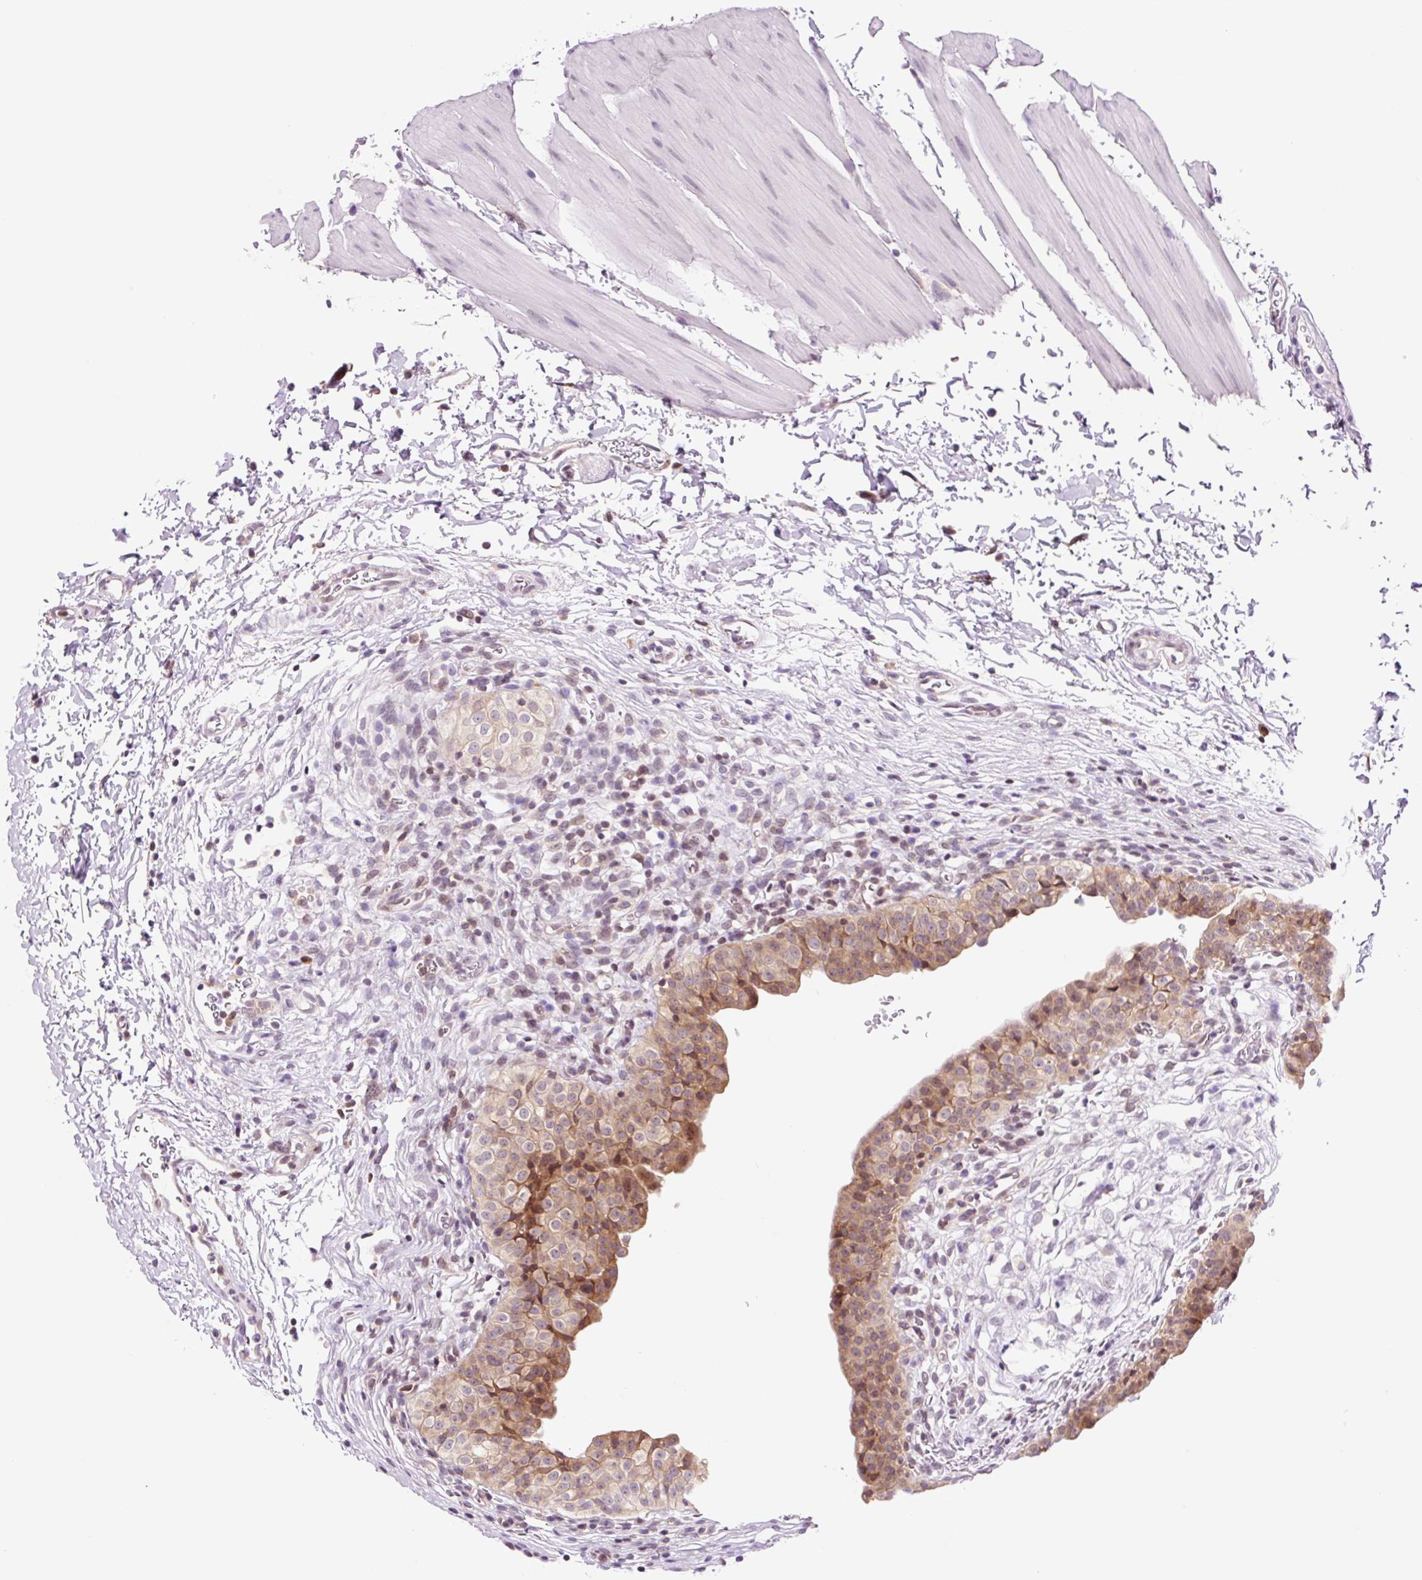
{"staining": {"intensity": "moderate", "quantity": ">75%", "location": "cytoplasmic/membranous,nuclear"}, "tissue": "urinary bladder", "cell_type": "Urothelial cells", "image_type": "normal", "snomed": [{"axis": "morphology", "description": "Normal tissue, NOS"}, {"axis": "topography", "description": "Urinary bladder"}, {"axis": "topography", "description": "Peripheral nerve tissue"}], "caption": "Normal urinary bladder was stained to show a protein in brown. There is medium levels of moderate cytoplasmic/membranous,nuclear positivity in about >75% of urothelial cells.", "gene": "RPL41", "patient": {"sex": "male", "age": 55}}